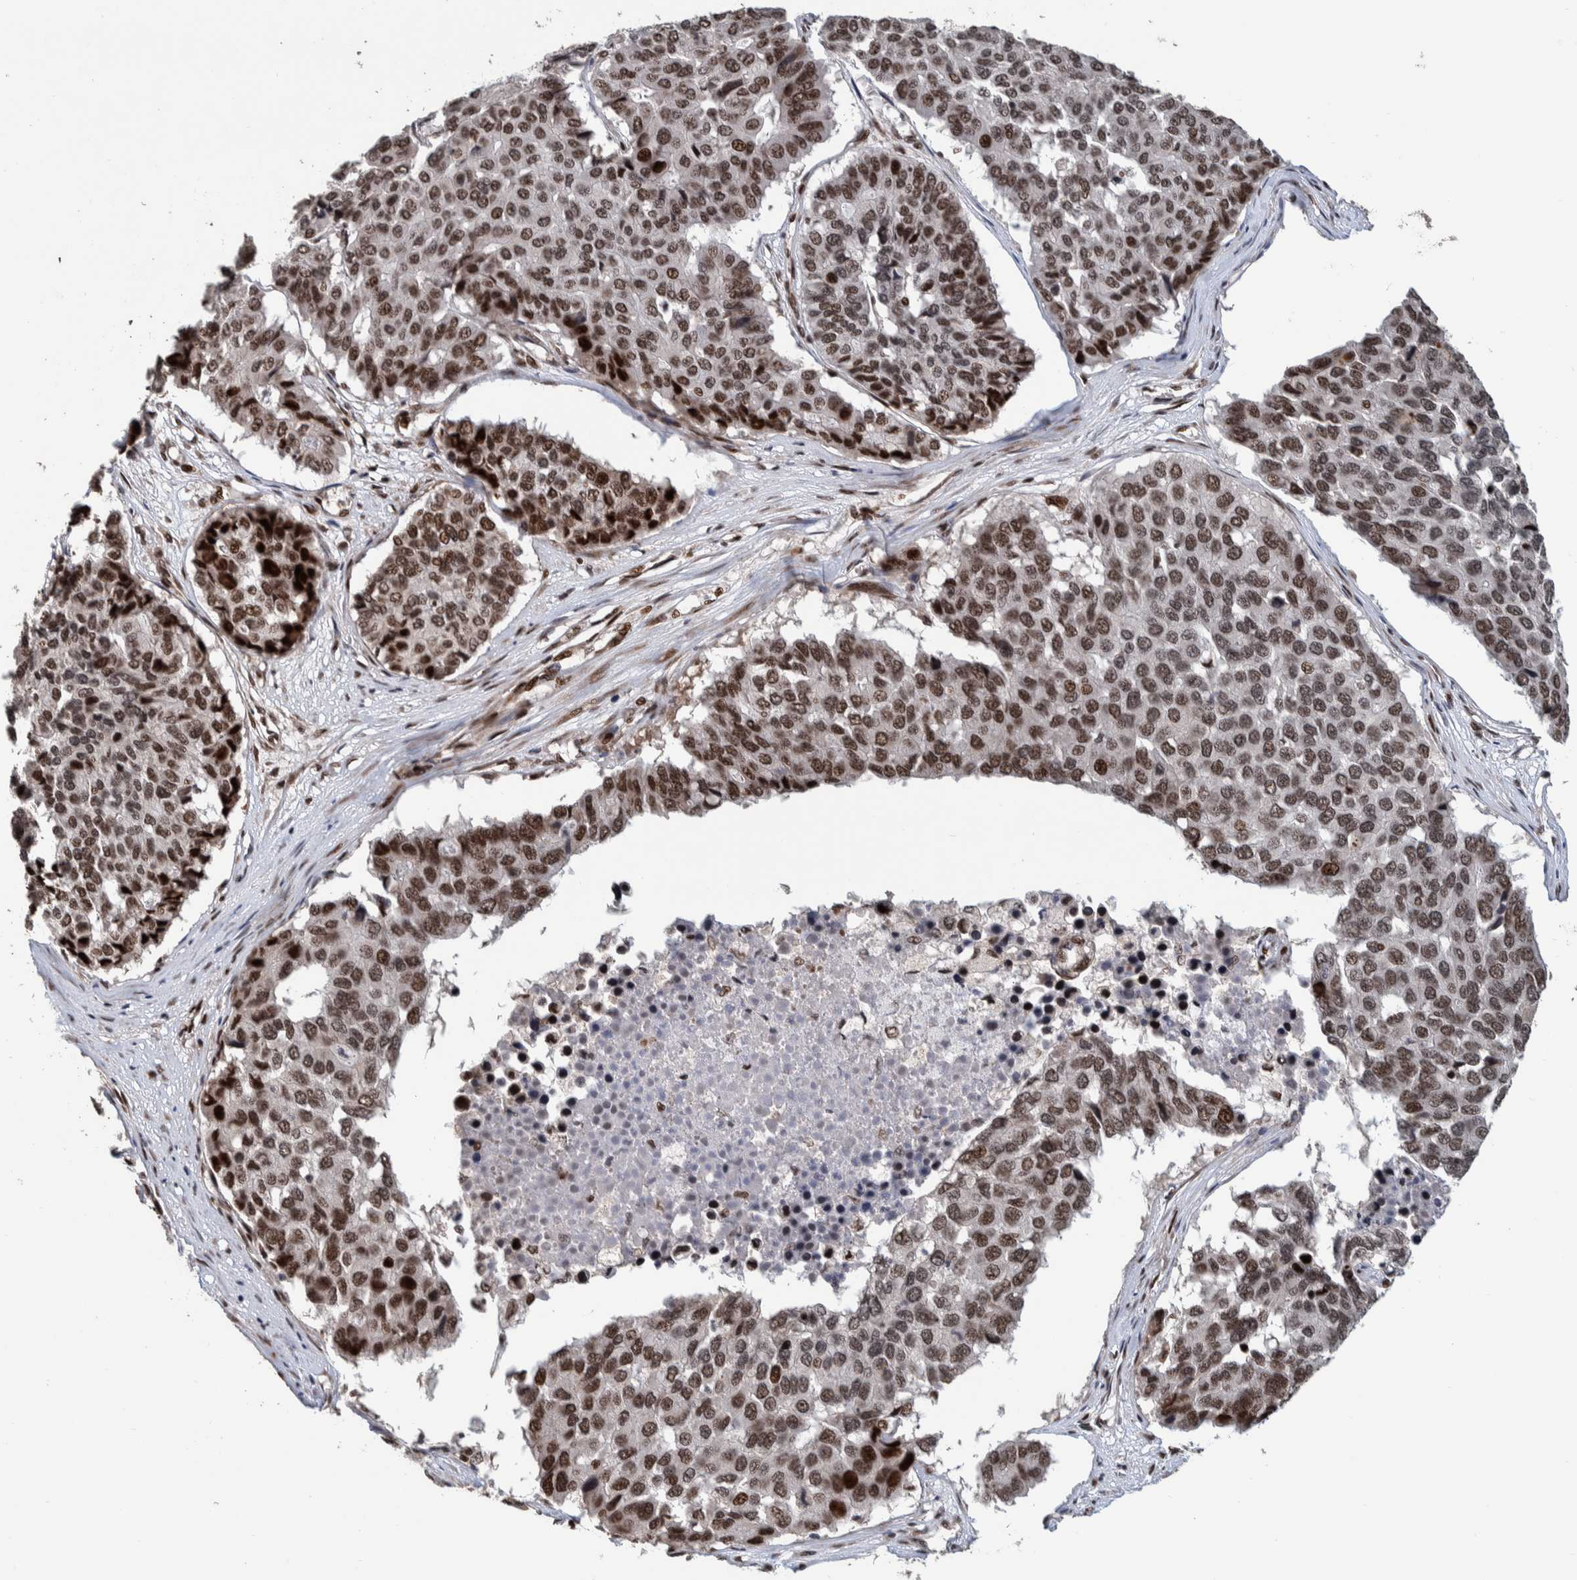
{"staining": {"intensity": "moderate", "quantity": ">75%", "location": "nuclear"}, "tissue": "pancreatic cancer", "cell_type": "Tumor cells", "image_type": "cancer", "snomed": [{"axis": "morphology", "description": "Adenocarcinoma, NOS"}, {"axis": "topography", "description": "Pancreas"}], "caption": "Moderate nuclear protein positivity is present in about >75% of tumor cells in pancreatic cancer (adenocarcinoma). (Stains: DAB in brown, nuclei in blue, Microscopy: brightfield microscopy at high magnification).", "gene": "CHD4", "patient": {"sex": "male", "age": 50}}